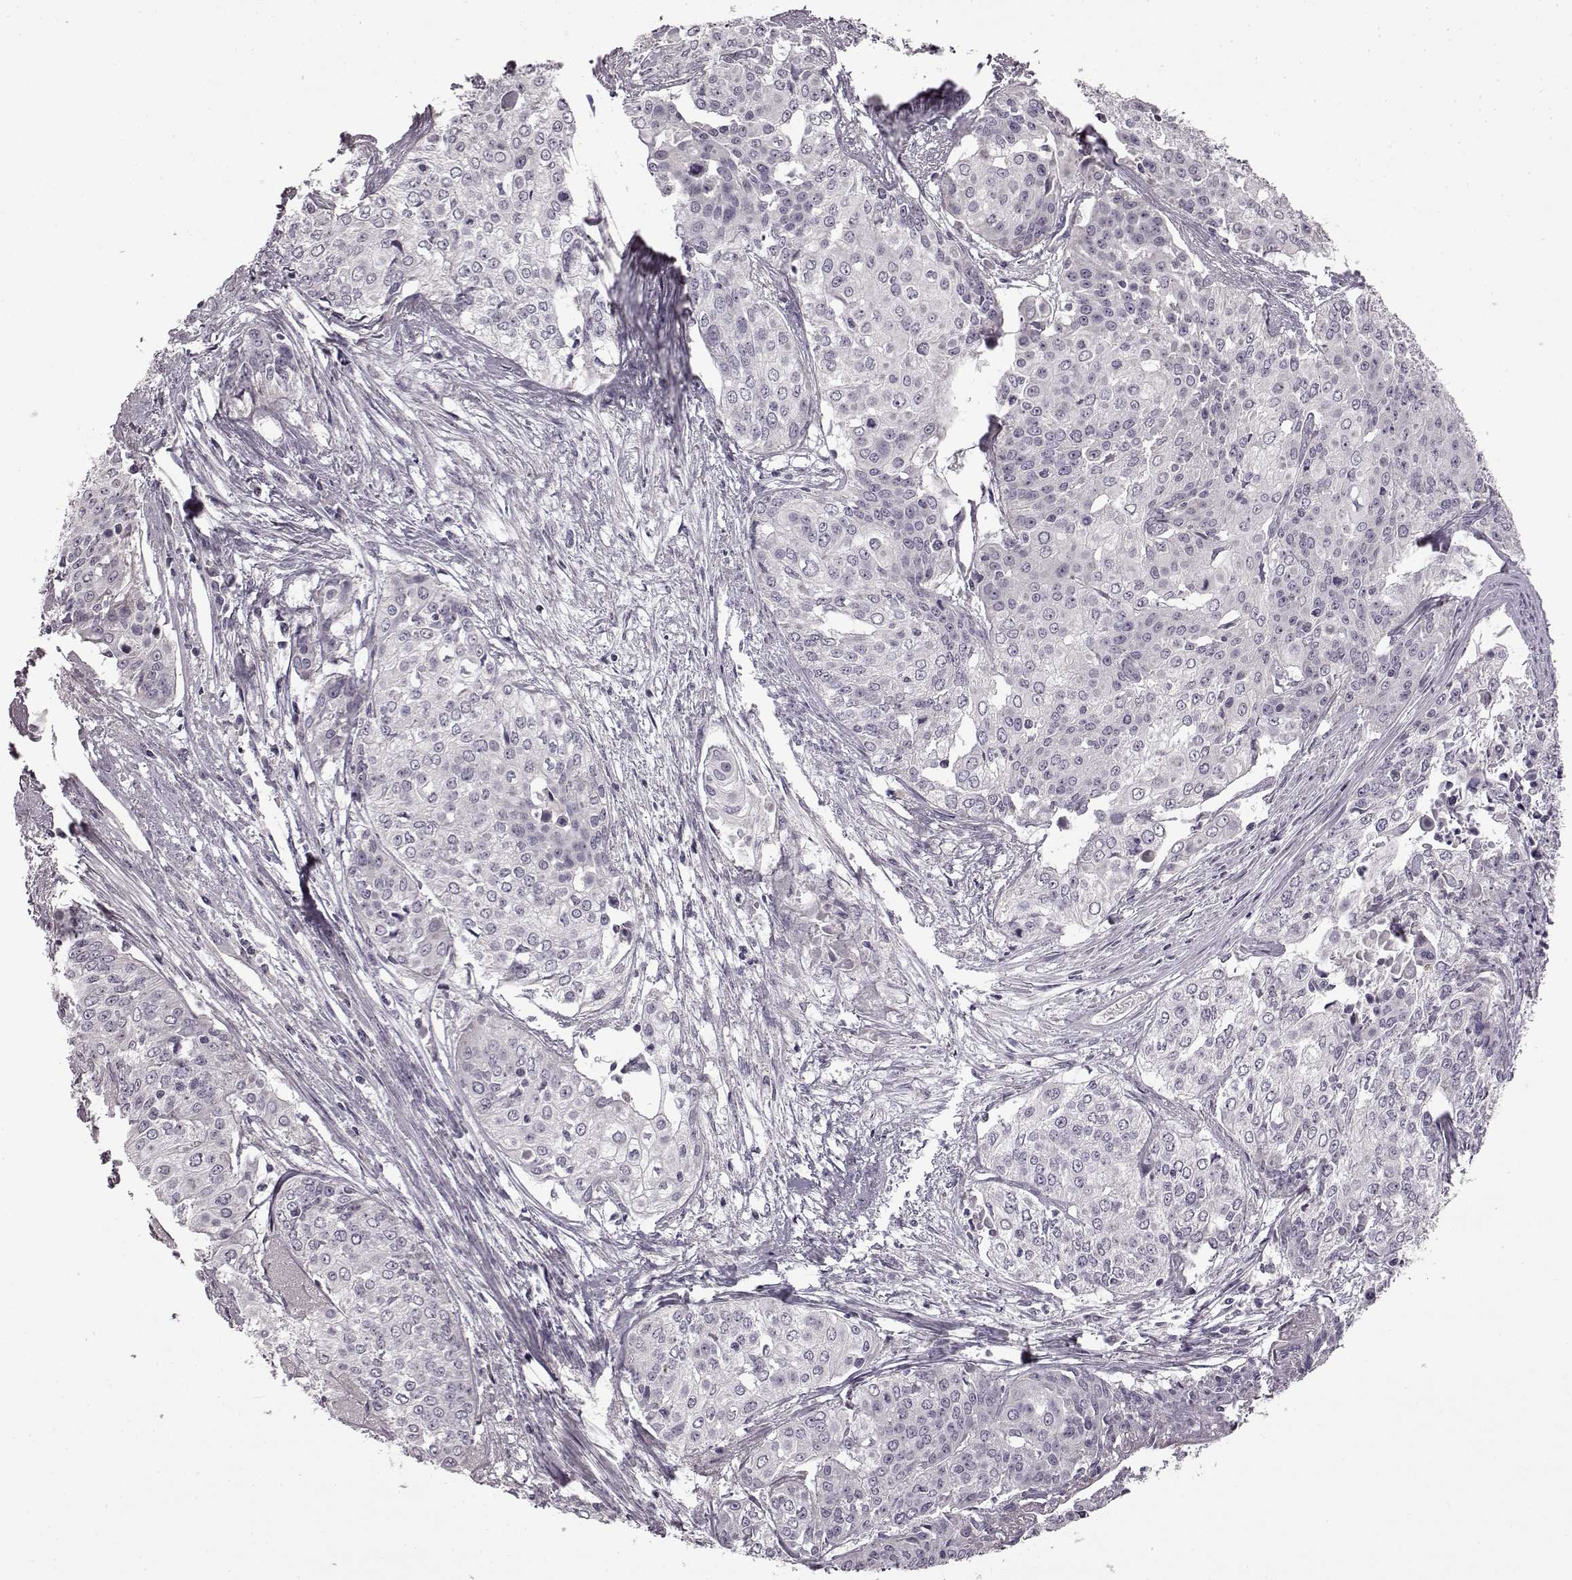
{"staining": {"intensity": "weak", "quantity": "25%-75%", "location": "cytoplasmic/membranous"}, "tissue": "cervical cancer", "cell_type": "Tumor cells", "image_type": "cancer", "snomed": [{"axis": "morphology", "description": "Squamous cell carcinoma, NOS"}, {"axis": "topography", "description": "Cervix"}], "caption": "Immunohistochemistry of cervical cancer (squamous cell carcinoma) reveals low levels of weak cytoplasmic/membranous expression in about 25%-75% of tumor cells.", "gene": "B3GNT6", "patient": {"sex": "female", "age": 39}}